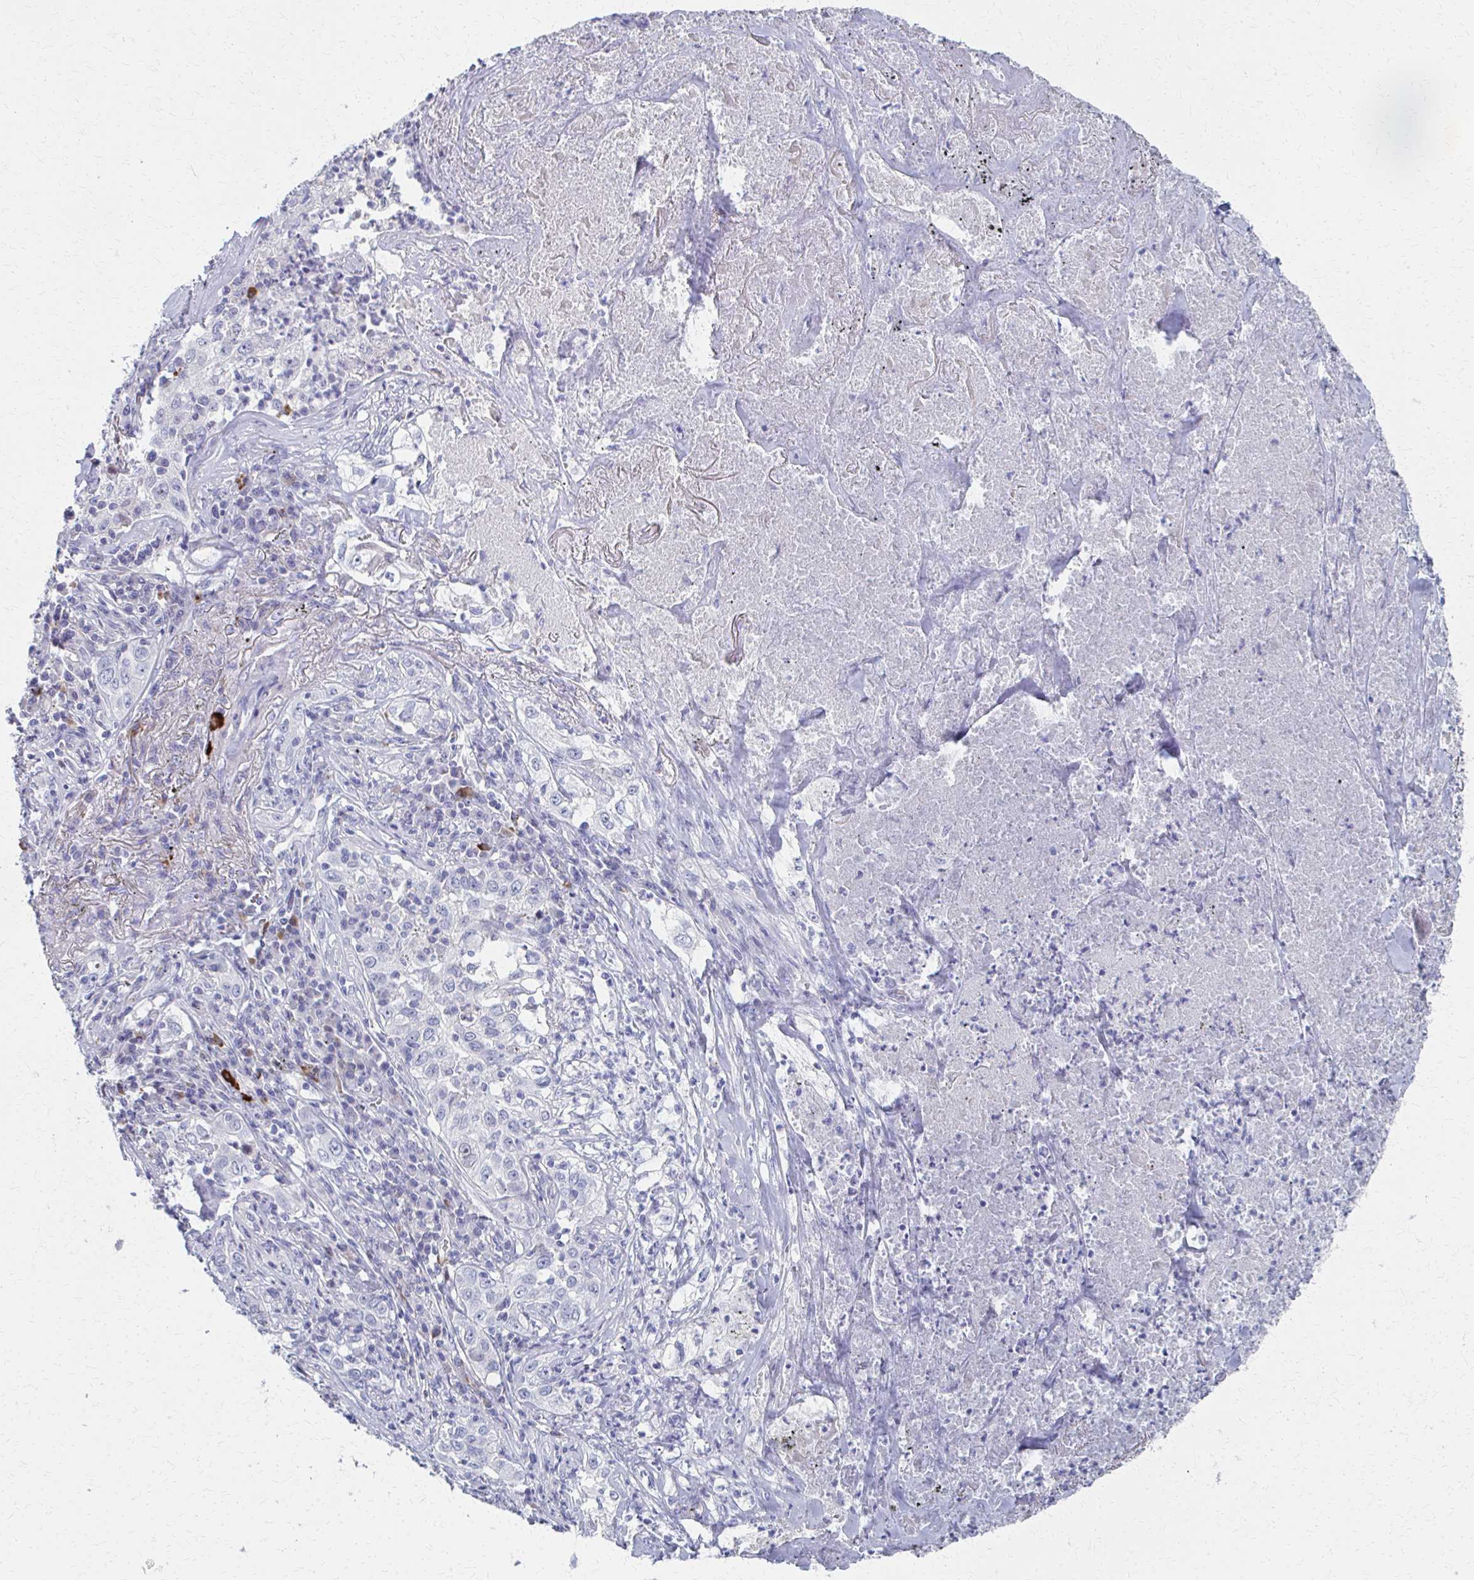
{"staining": {"intensity": "negative", "quantity": "none", "location": "none"}, "tissue": "lung cancer", "cell_type": "Tumor cells", "image_type": "cancer", "snomed": [{"axis": "morphology", "description": "Squamous cell carcinoma, NOS"}, {"axis": "topography", "description": "Lung"}], "caption": "Immunohistochemistry of human squamous cell carcinoma (lung) reveals no staining in tumor cells.", "gene": "MS4A2", "patient": {"sex": "male", "age": 71}}